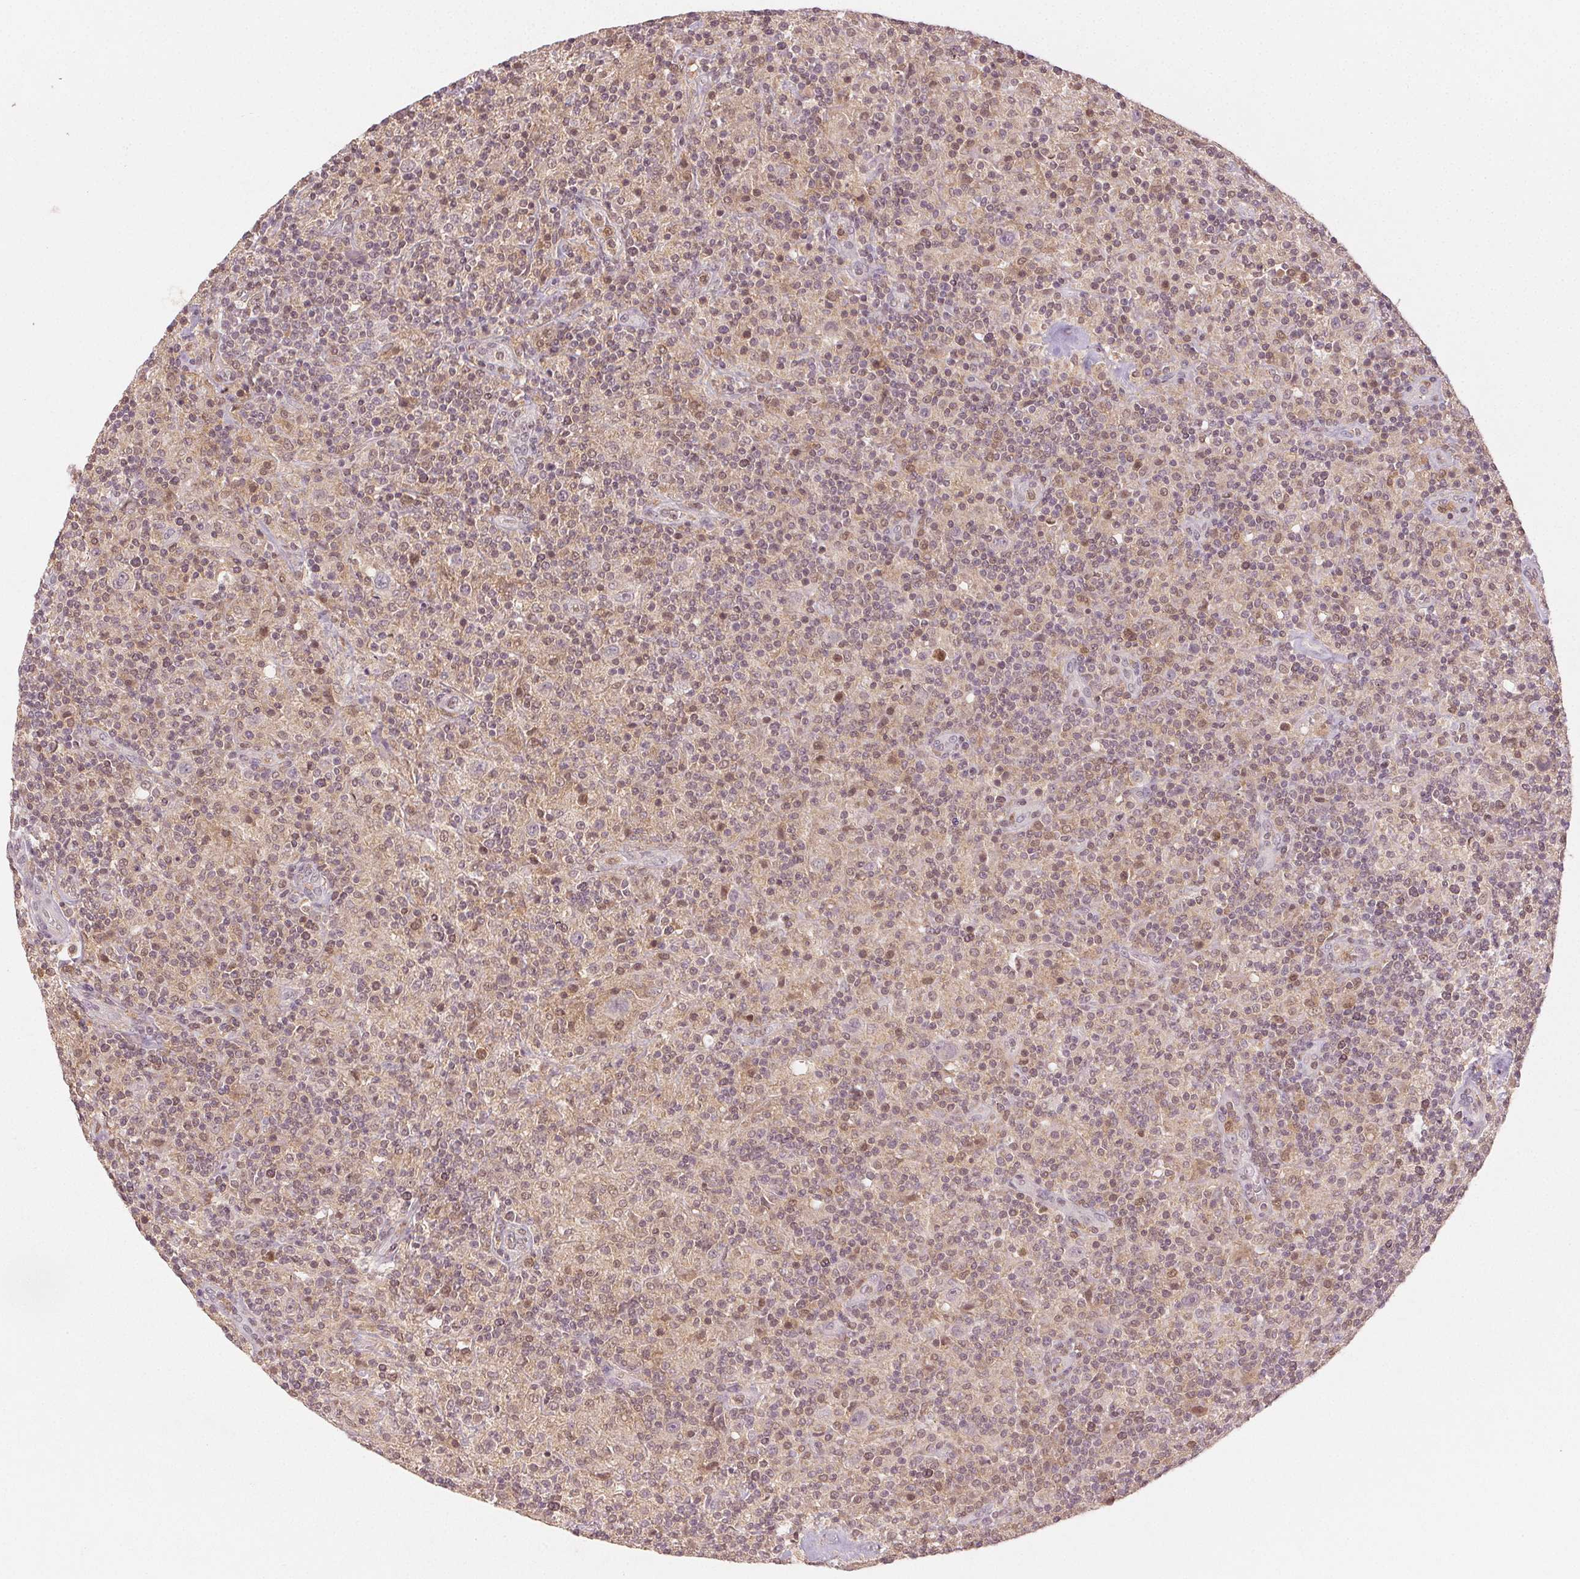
{"staining": {"intensity": "negative", "quantity": "none", "location": "none"}, "tissue": "lymphoma", "cell_type": "Tumor cells", "image_type": "cancer", "snomed": [{"axis": "morphology", "description": "Hodgkin's disease, NOS"}, {"axis": "topography", "description": "Lymph node"}], "caption": "The histopathology image exhibits no significant expression in tumor cells of lymphoma.", "gene": "MAPK14", "patient": {"sex": "male", "age": 70}}